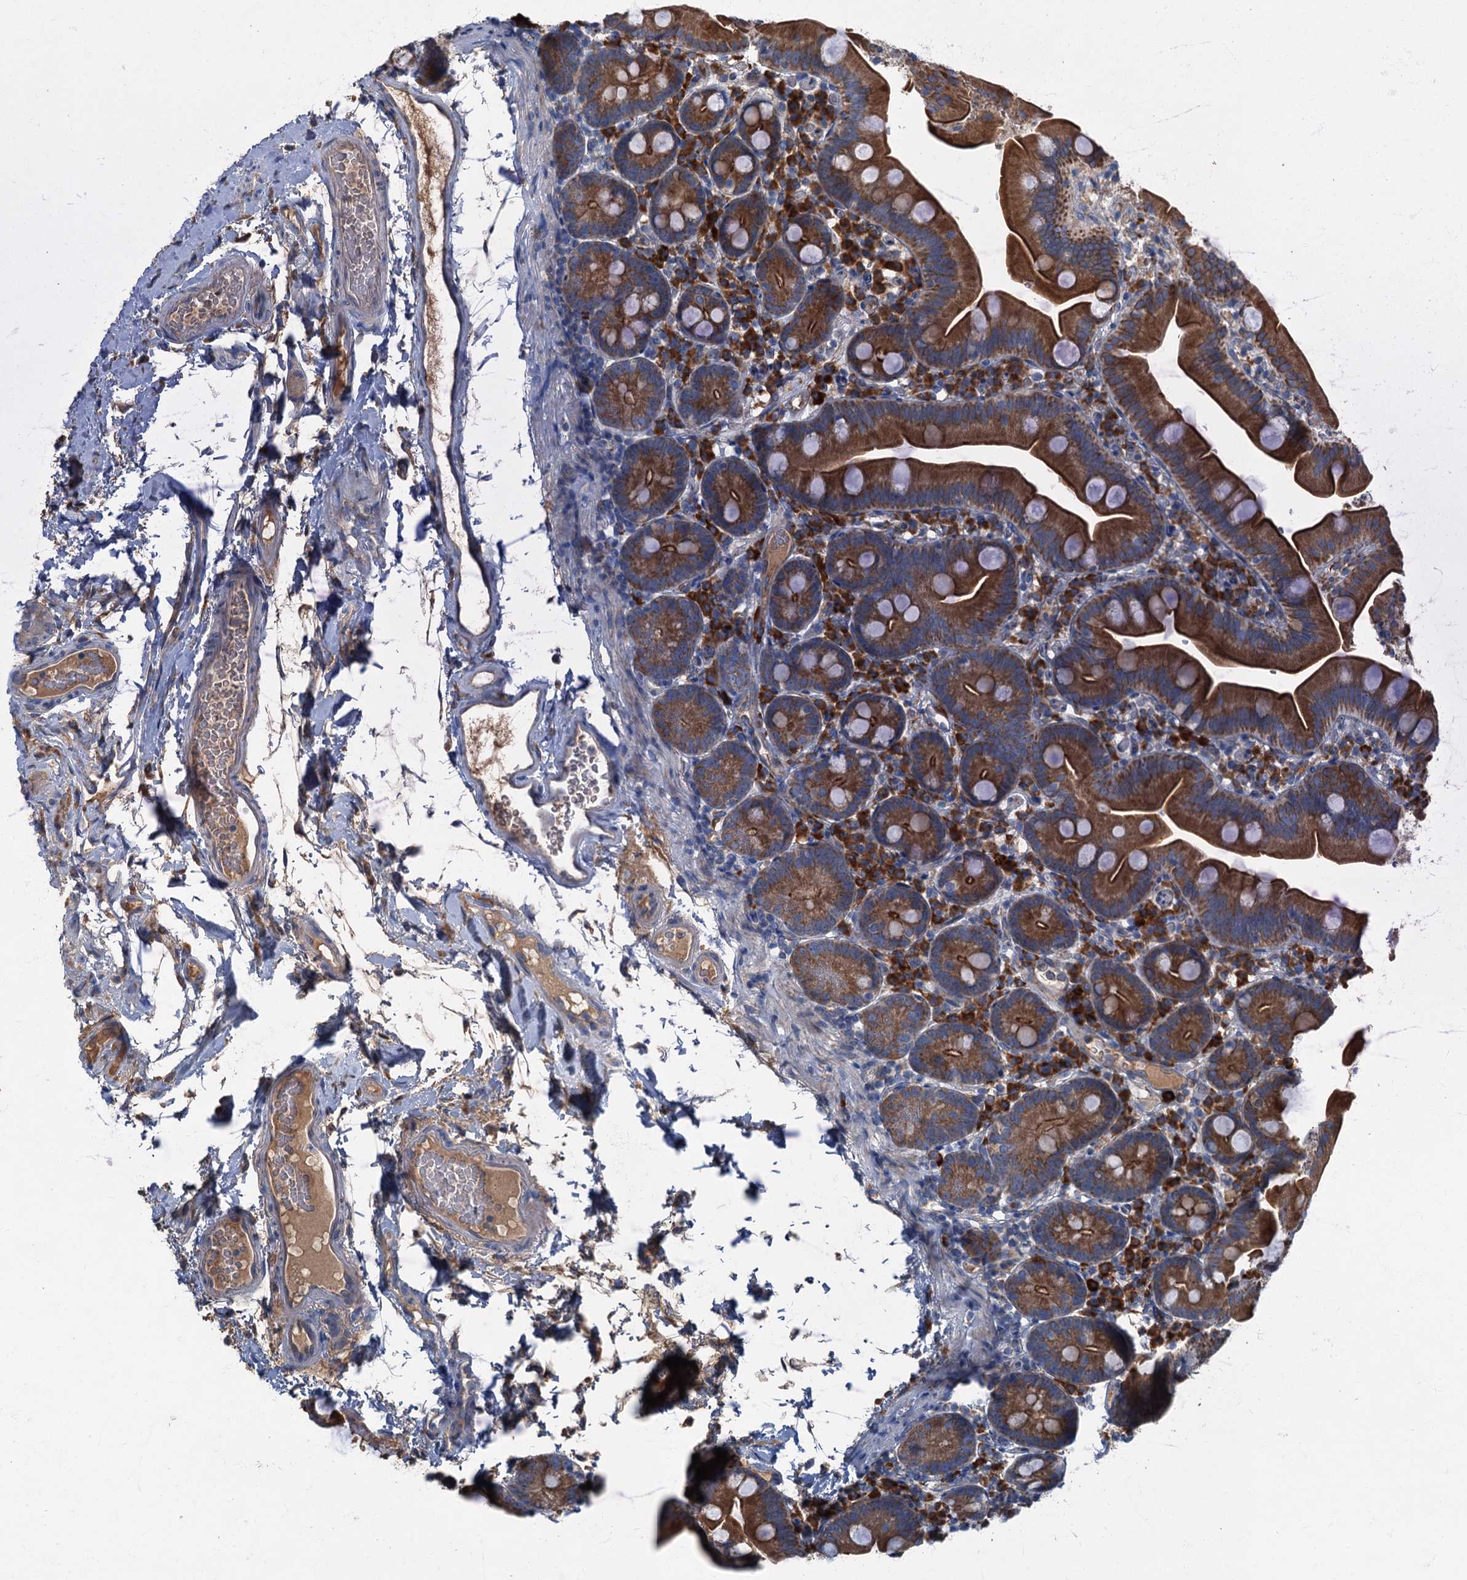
{"staining": {"intensity": "strong", "quantity": ">75%", "location": "cytoplasmic/membranous"}, "tissue": "small intestine", "cell_type": "Glandular cells", "image_type": "normal", "snomed": [{"axis": "morphology", "description": "Normal tissue, NOS"}, {"axis": "topography", "description": "Small intestine"}], "caption": "A histopathology image showing strong cytoplasmic/membranous staining in approximately >75% of glandular cells in unremarkable small intestine, as visualized by brown immunohistochemical staining.", "gene": "SPDYC", "patient": {"sex": "female", "age": 68}}